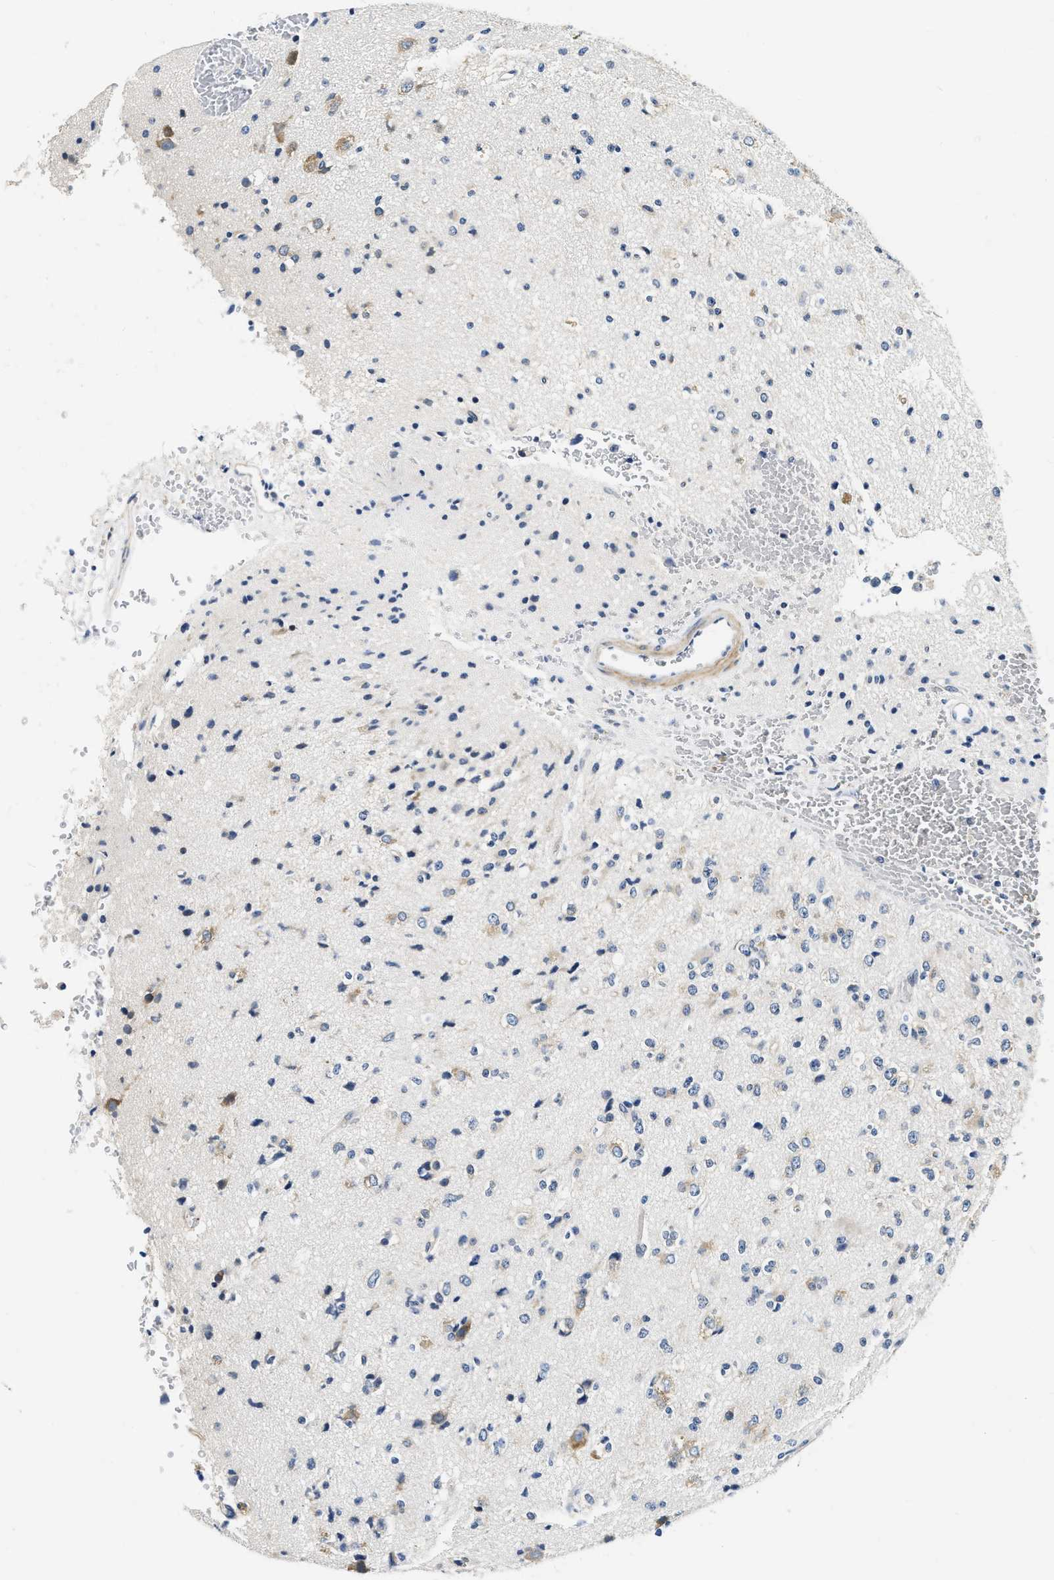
{"staining": {"intensity": "moderate", "quantity": "<25%", "location": "cytoplasmic/membranous"}, "tissue": "glioma", "cell_type": "Tumor cells", "image_type": "cancer", "snomed": [{"axis": "morphology", "description": "Glioma, malignant, High grade"}, {"axis": "topography", "description": "pancreas cauda"}], "caption": "IHC (DAB) staining of human malignant high-grade glioma displays moderate cytoplasmic/membranous protein expression in about <25% of tumor cells.", "gene": "EIF2AK2", "patient": {"sex": "male", "age": 60}}